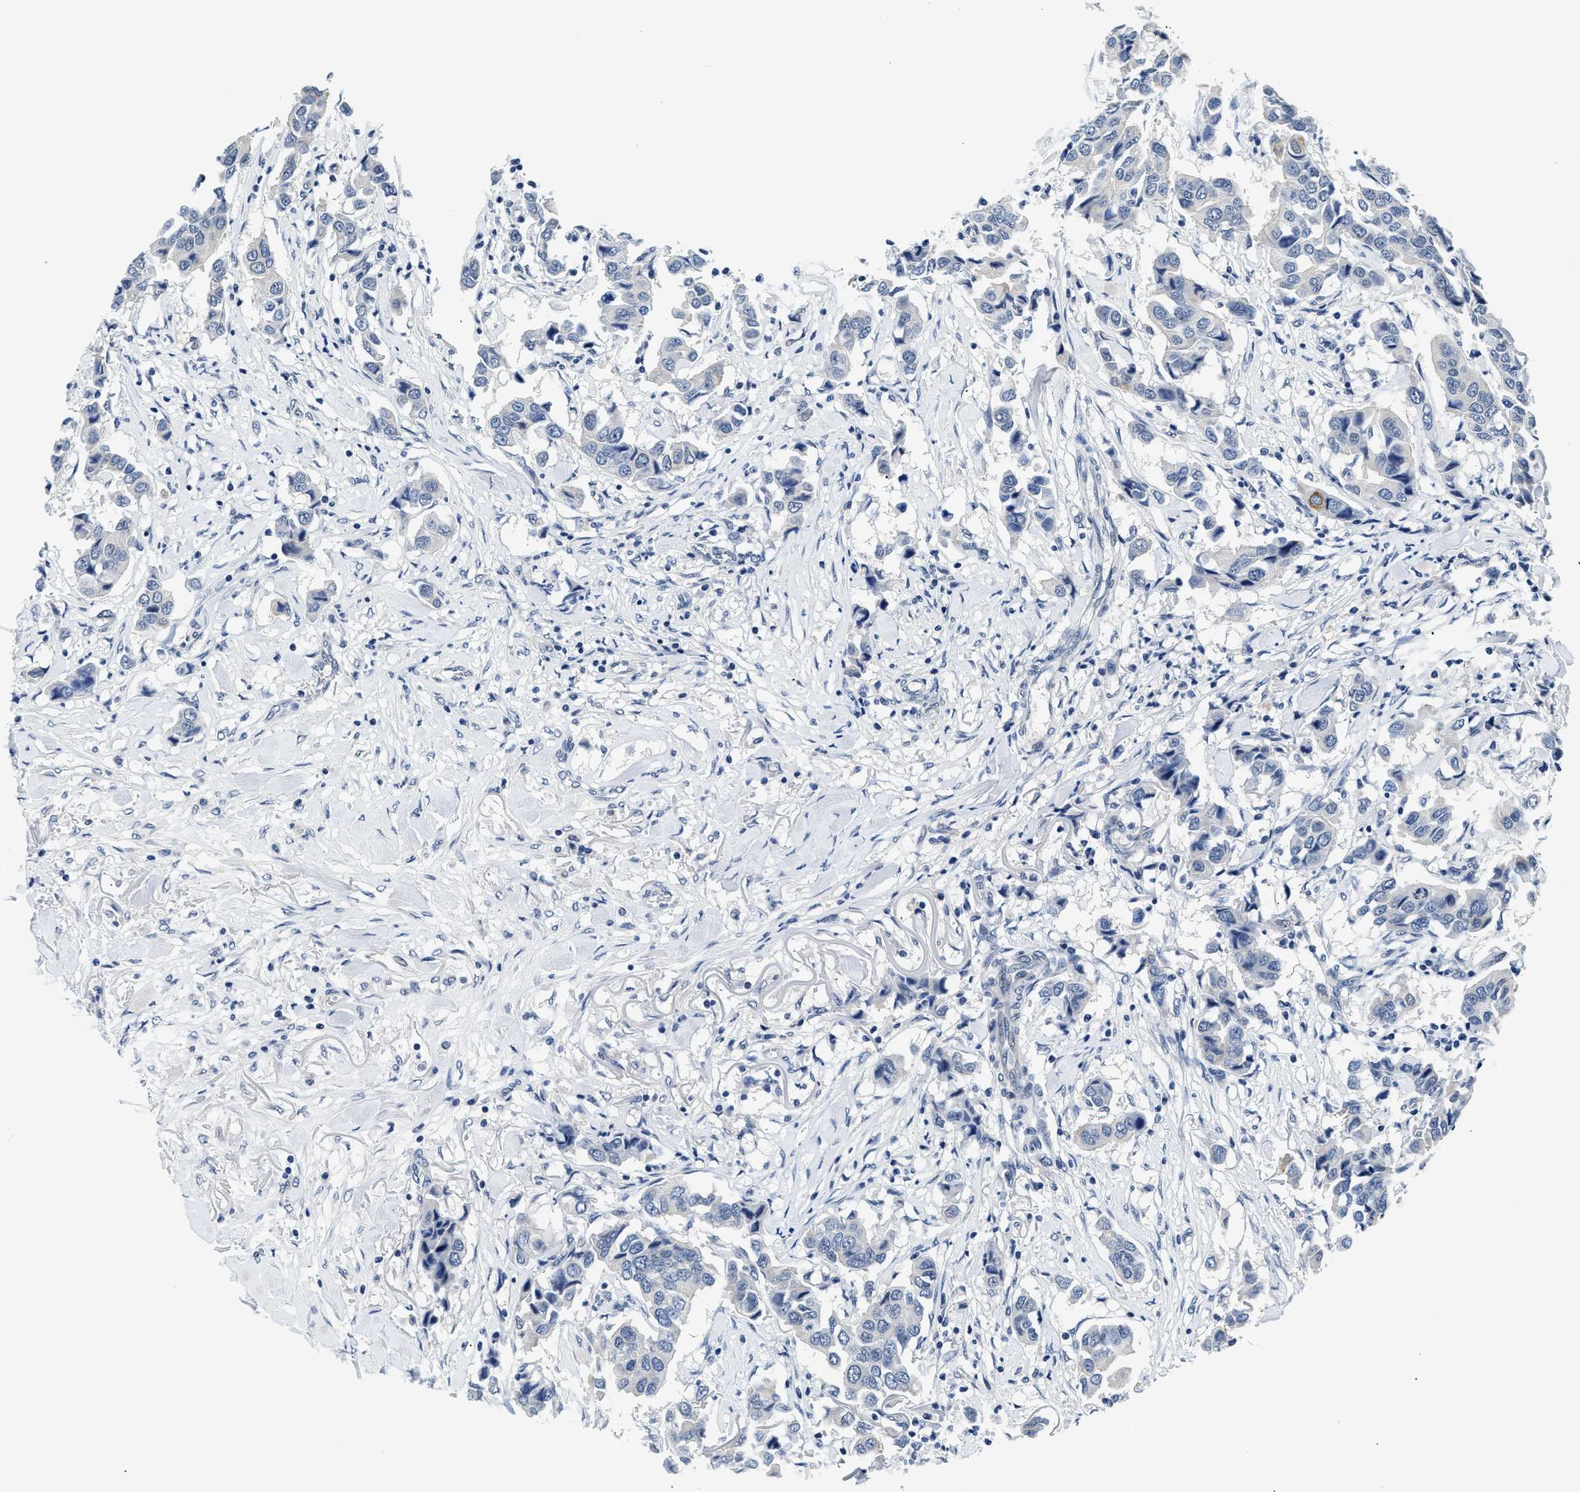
{"staining": {"intensity": "negative", "quantity": "none", "location": "none"}, "tissue": "breast cancer", "cell_type": "Tumor cells", "image_type": "cancer", "snomed": [{"axis": "morphology", "description": "Duct carcinoma"}, {"axis": "topography", "description": "Breast"}], "caption": "This is a histopathology image of IHC staining of breast cancer (intraductal carcinoma), which shows no positivity in tumor cells.", "gene": "SMAD4", "patient": {"sex": "female", "age": 80}}